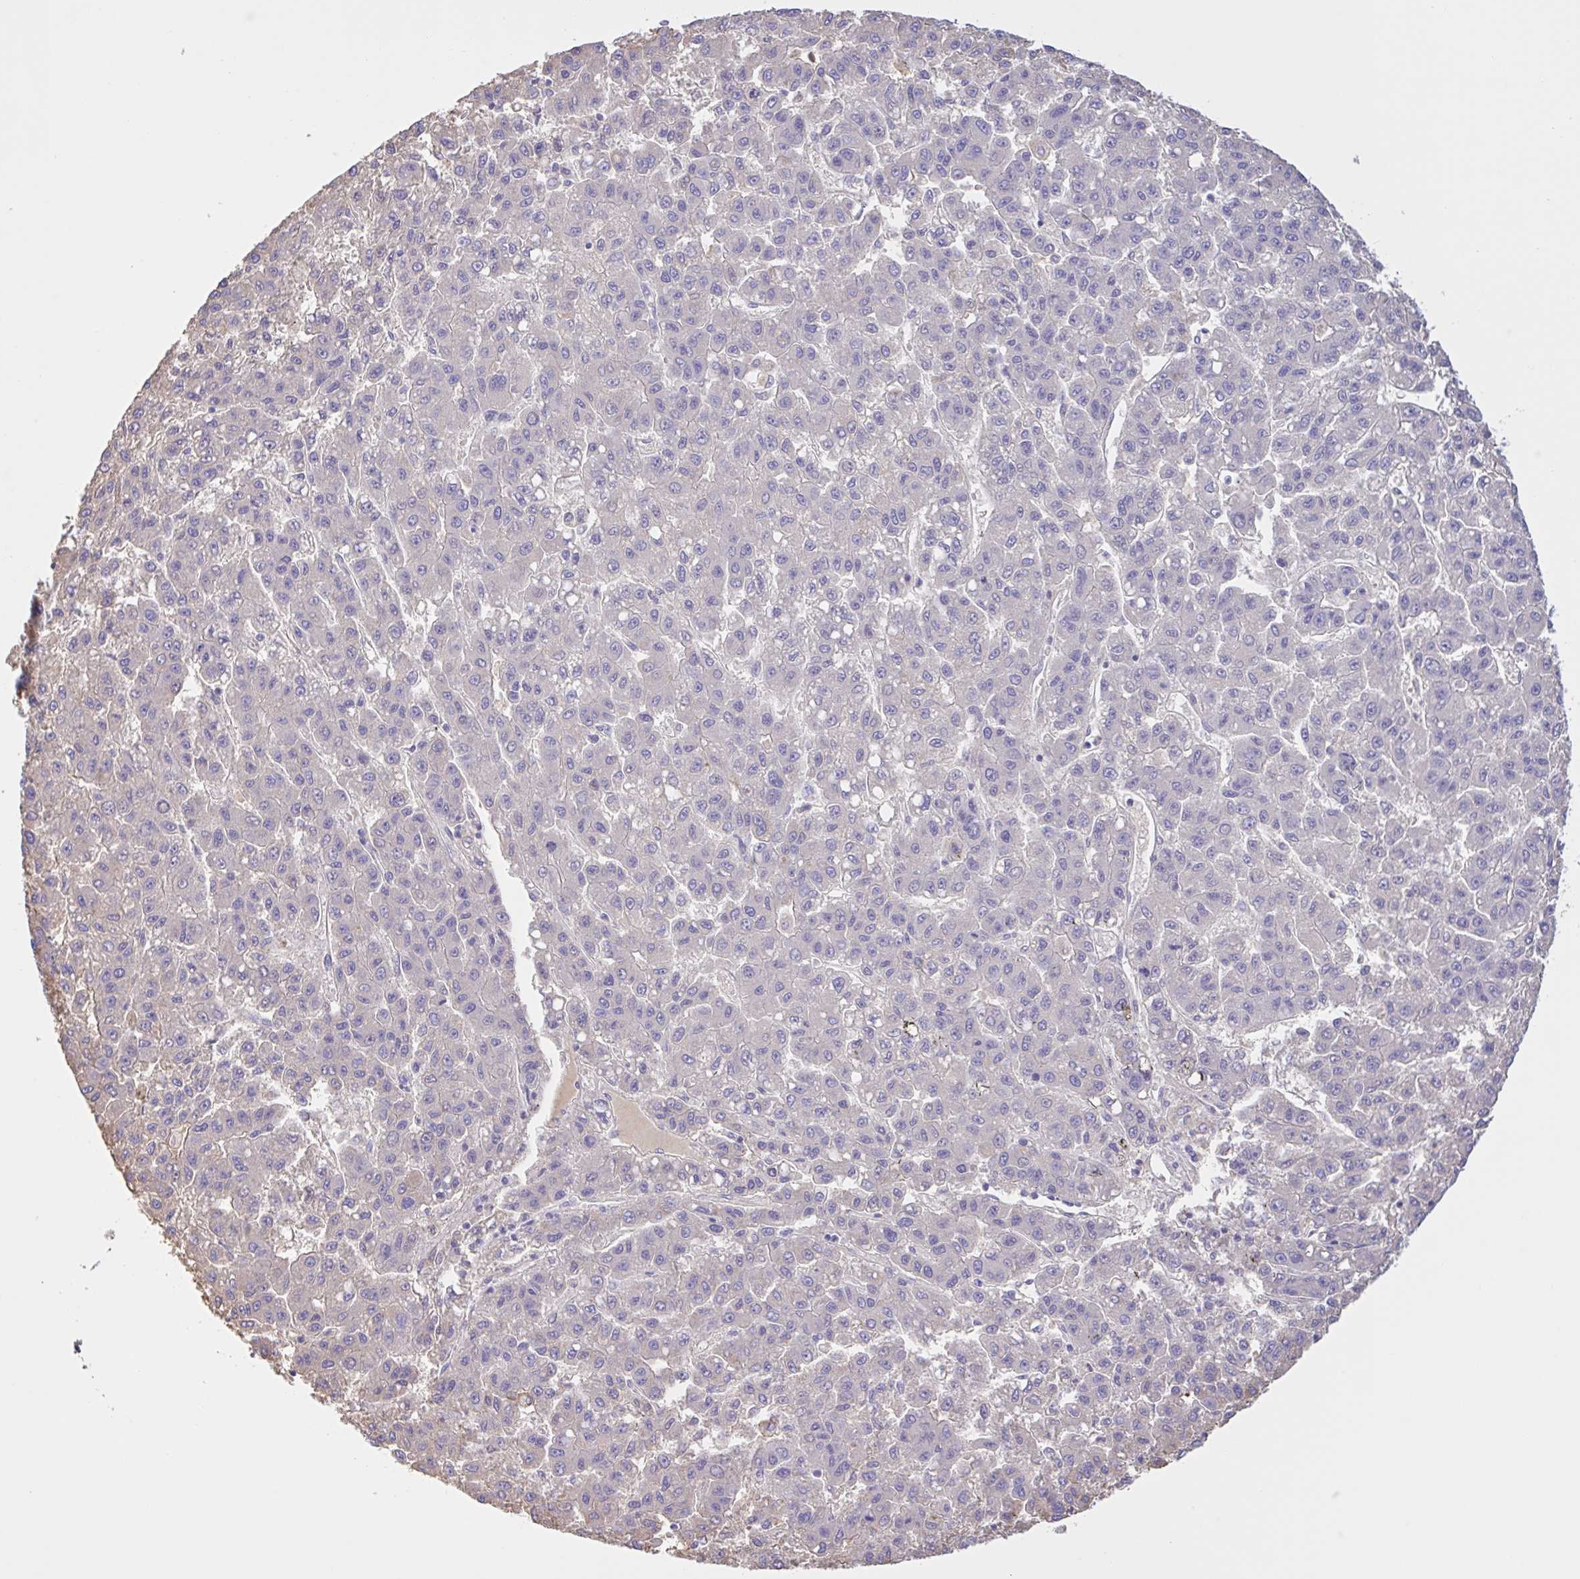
{"staining": {"intensity": "negative", "quantity": "none", "location": "none"}, "tissue": "liver cancer", "cell_type": "Tumor cells", "image_type": "cancer", "snomed": [{"axis": "morphology", "description": "Carcinoma, Hepatocellular, NOS"}, {"axis": "topography", "description": "Liver"}], "caption": "Tumor cells are negative for protein expression in human liver hepatocellular carcinoma. (DAB (3,3'-diaminobenzidine) immunohistochemistry with hematoxylin counter stain).", "gene": "LARGE2", "patient": {"sex": "male", "age": 70}}